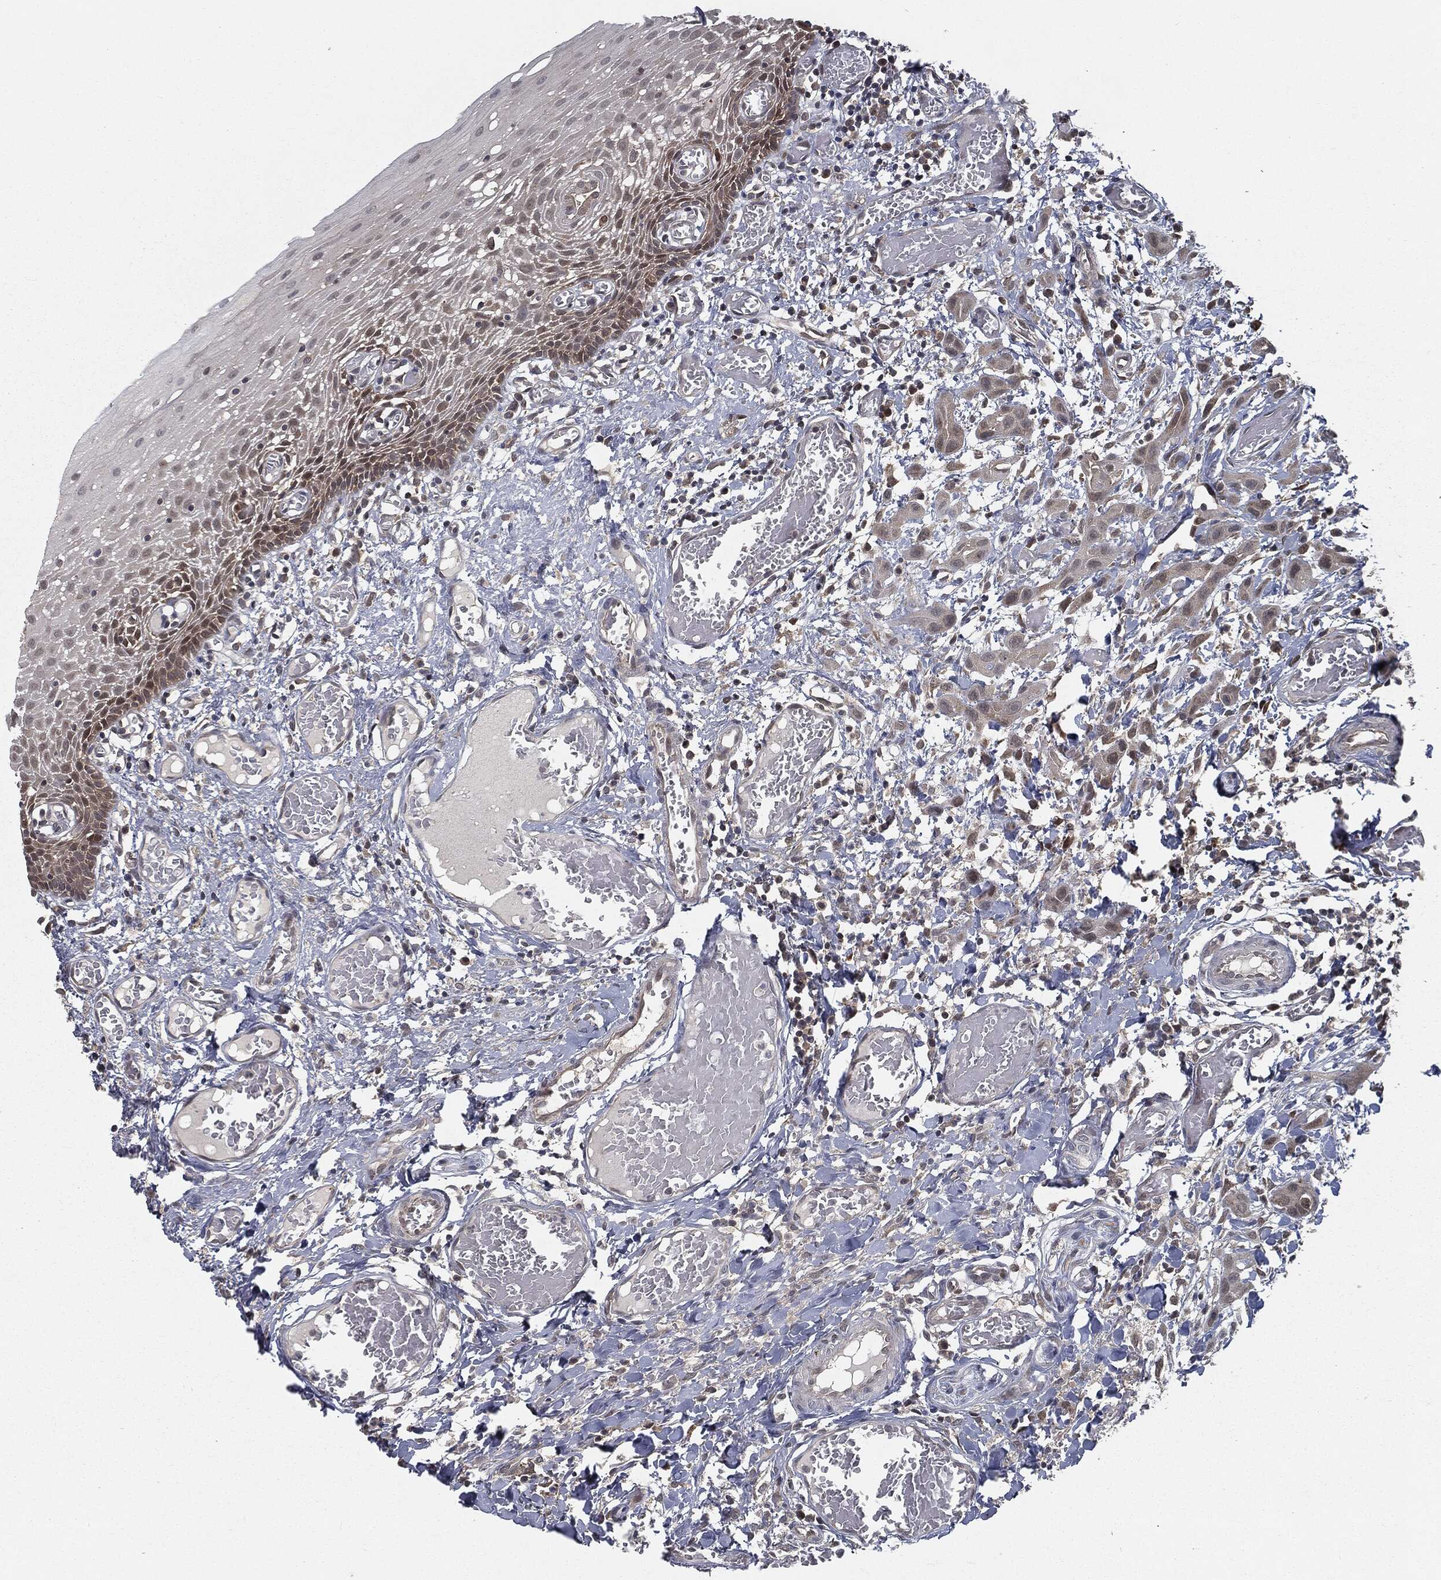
{"staining": {"intensity": "weak", "quantity": "25%-75%", "location": "cytoplasmic/membranous"}, "tissue": "oral mucosa", "cell_type": "Squamous epithelial cells", "image_type": "normal", "snomed": [{"axis": "morphology", "description": "Normal tissue, NOS"}, {"axis": "morphology", "description": "Squamous cell carcinoma, NOS"}, {"axis": "topography", "description": "Oral tissue"}, {"axis": "topography", "description": "Head-Neck"}], "caption": "Oral mucosa was stained to show a protein in brown. There is low levels of weak cytoplasmic/membranous positivity in about 25%-75% of squamous epithelial cells. The protein is shown in brown color, while the nuclei are stained blue.", "gene": "FBXO7", "patient": {"sex": "female", "age": 70}}